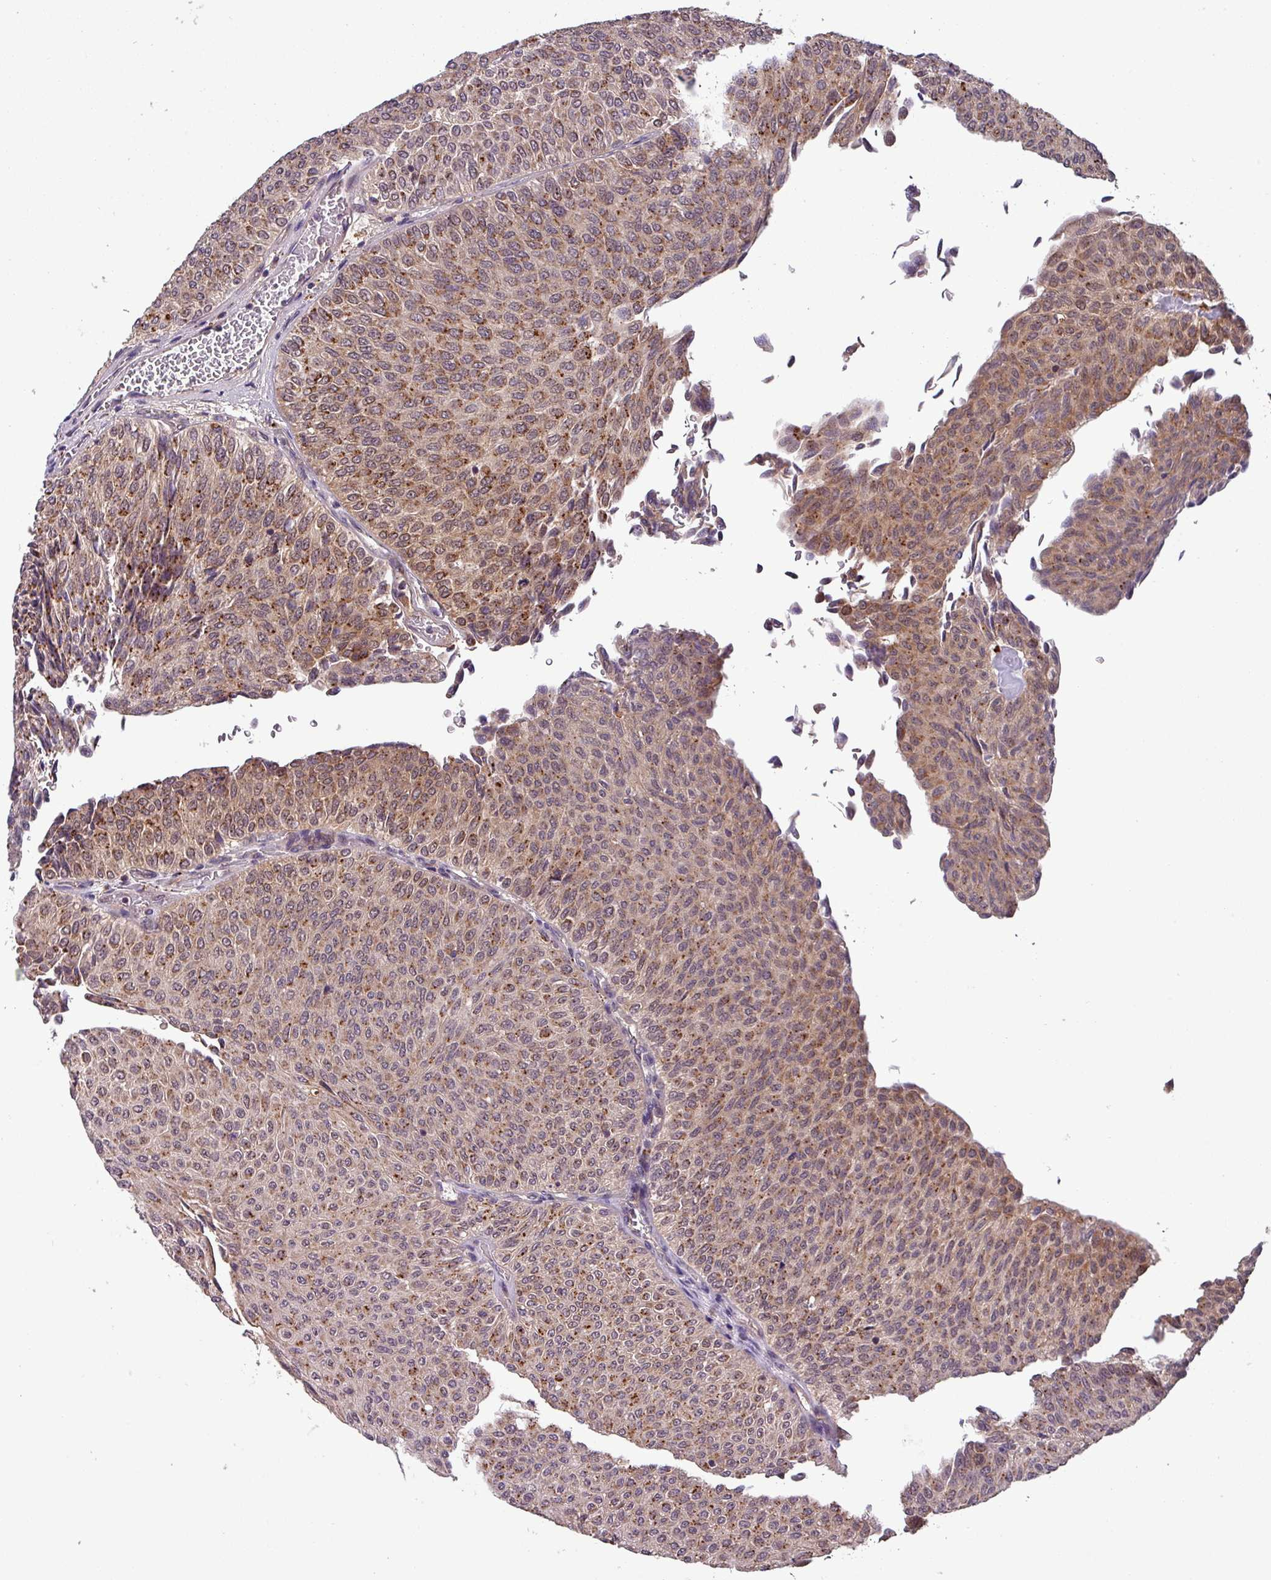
{"staining": {"intensity": "moderate", "quantity": ">75%", "location": "cytoplasmic/membranous,nuclear"}, "tissue": "urothelial cancer", "cell_type": "Tumor cells", "image_type": "cancer", "snomed": [{"axis": "morphology", "description": "Urothelial carcinoma, Low grade"}, {"axis": "topography", "description": "Urinary bladder"}], "caption": "Urothelial cancer stained for a protein (brown) reveals moderate cytoplasmic/membranous and nuclear positive positivity in about >75% of tumor cells.", "gene": "PUS1", "patient": {"sex": "male", "age": 78}}